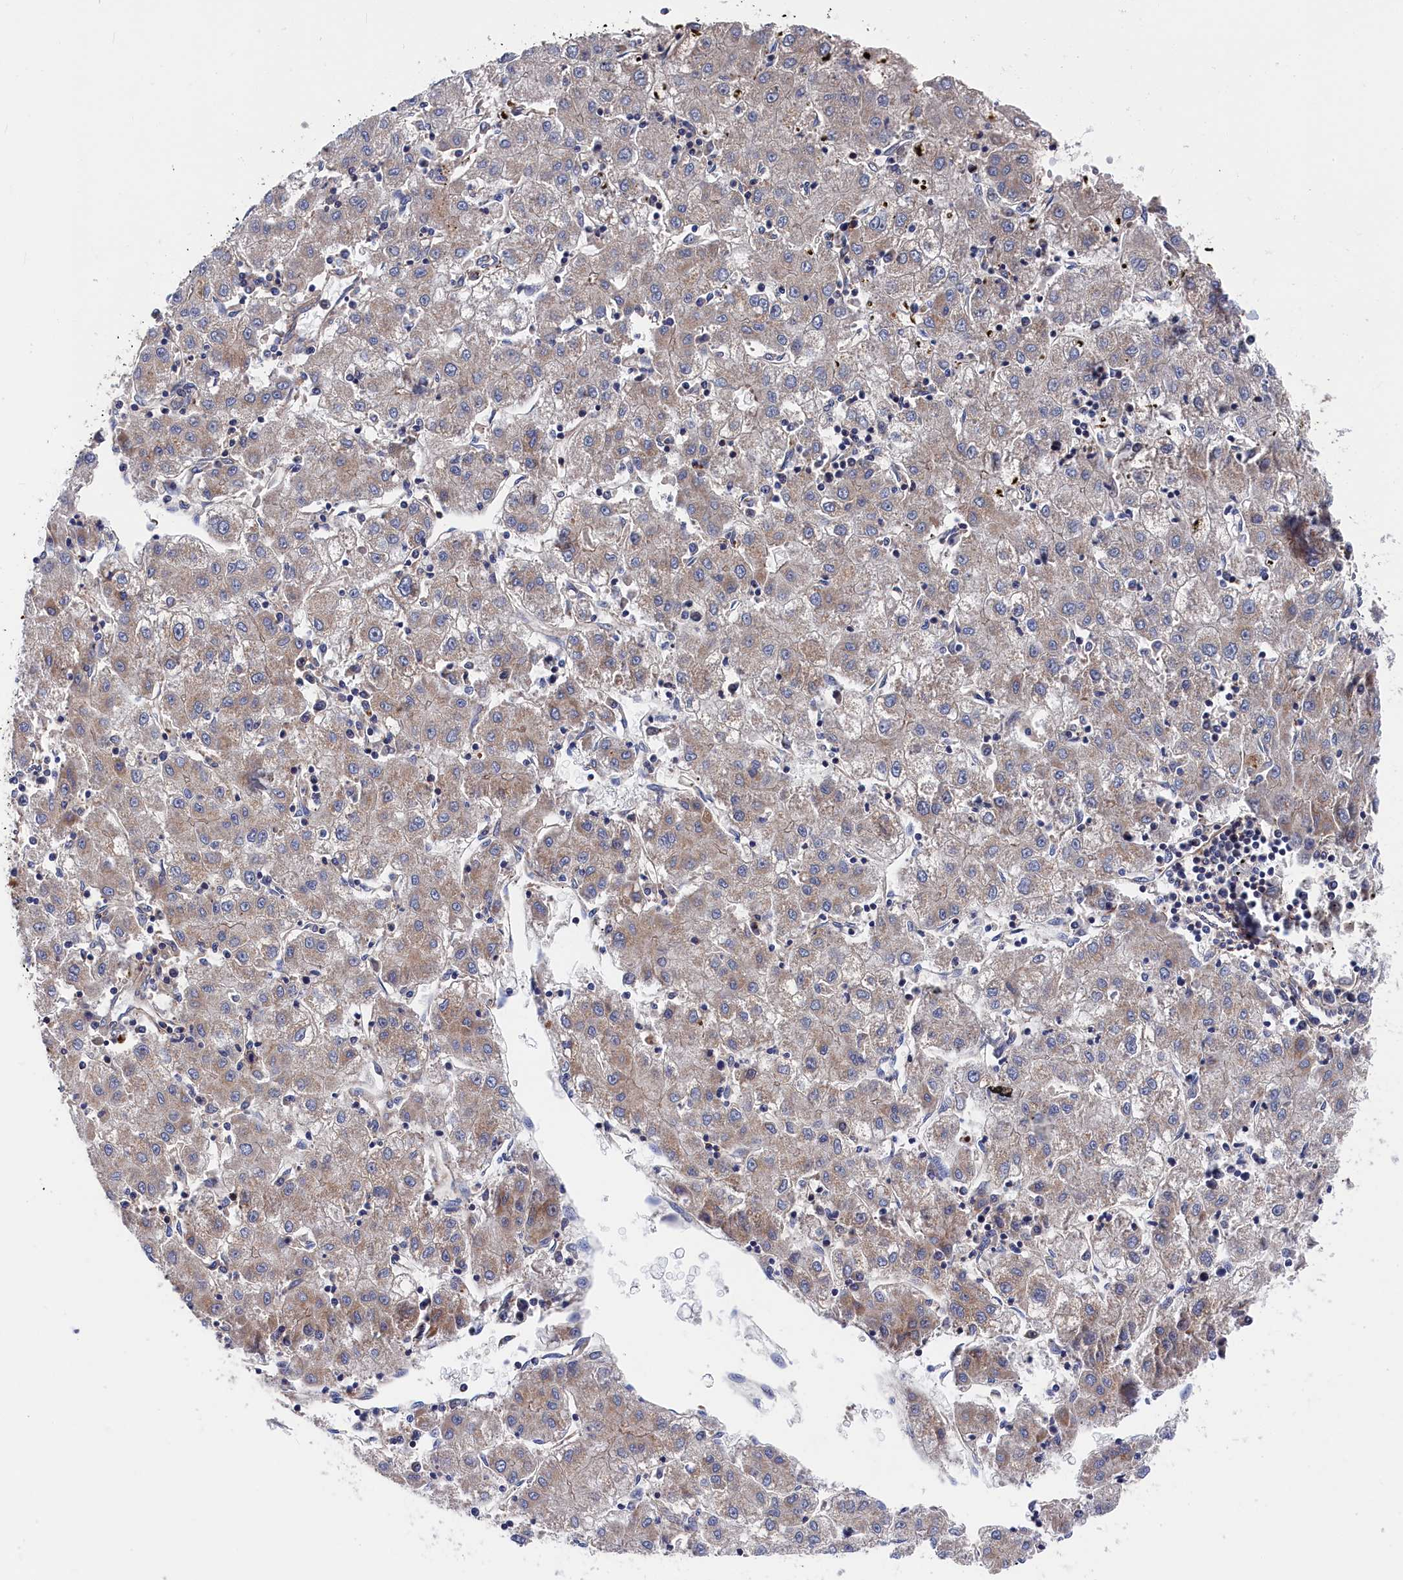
{"staining": {"intensity": "moderate", "quantity": "<25%", "location": "cytoplasmic/membranous"}, "tissue": "liver cancer", "cell_type": "Tumor cells", "image_type": "cancer", "snomed": [{"axis": "morphology", "description": "Carcinoma, Hepatocellular, NOS"}, {"axis": "topography", "description": "Liver"}], "caption": "The image displays a brown stain indicating the presence of a protein in the cytoplasmic/membranous of tumor cells in liver hepatocellular carcinoma.", "gene": "LDHD", "patient": {"sex": "male", "age": 72}}